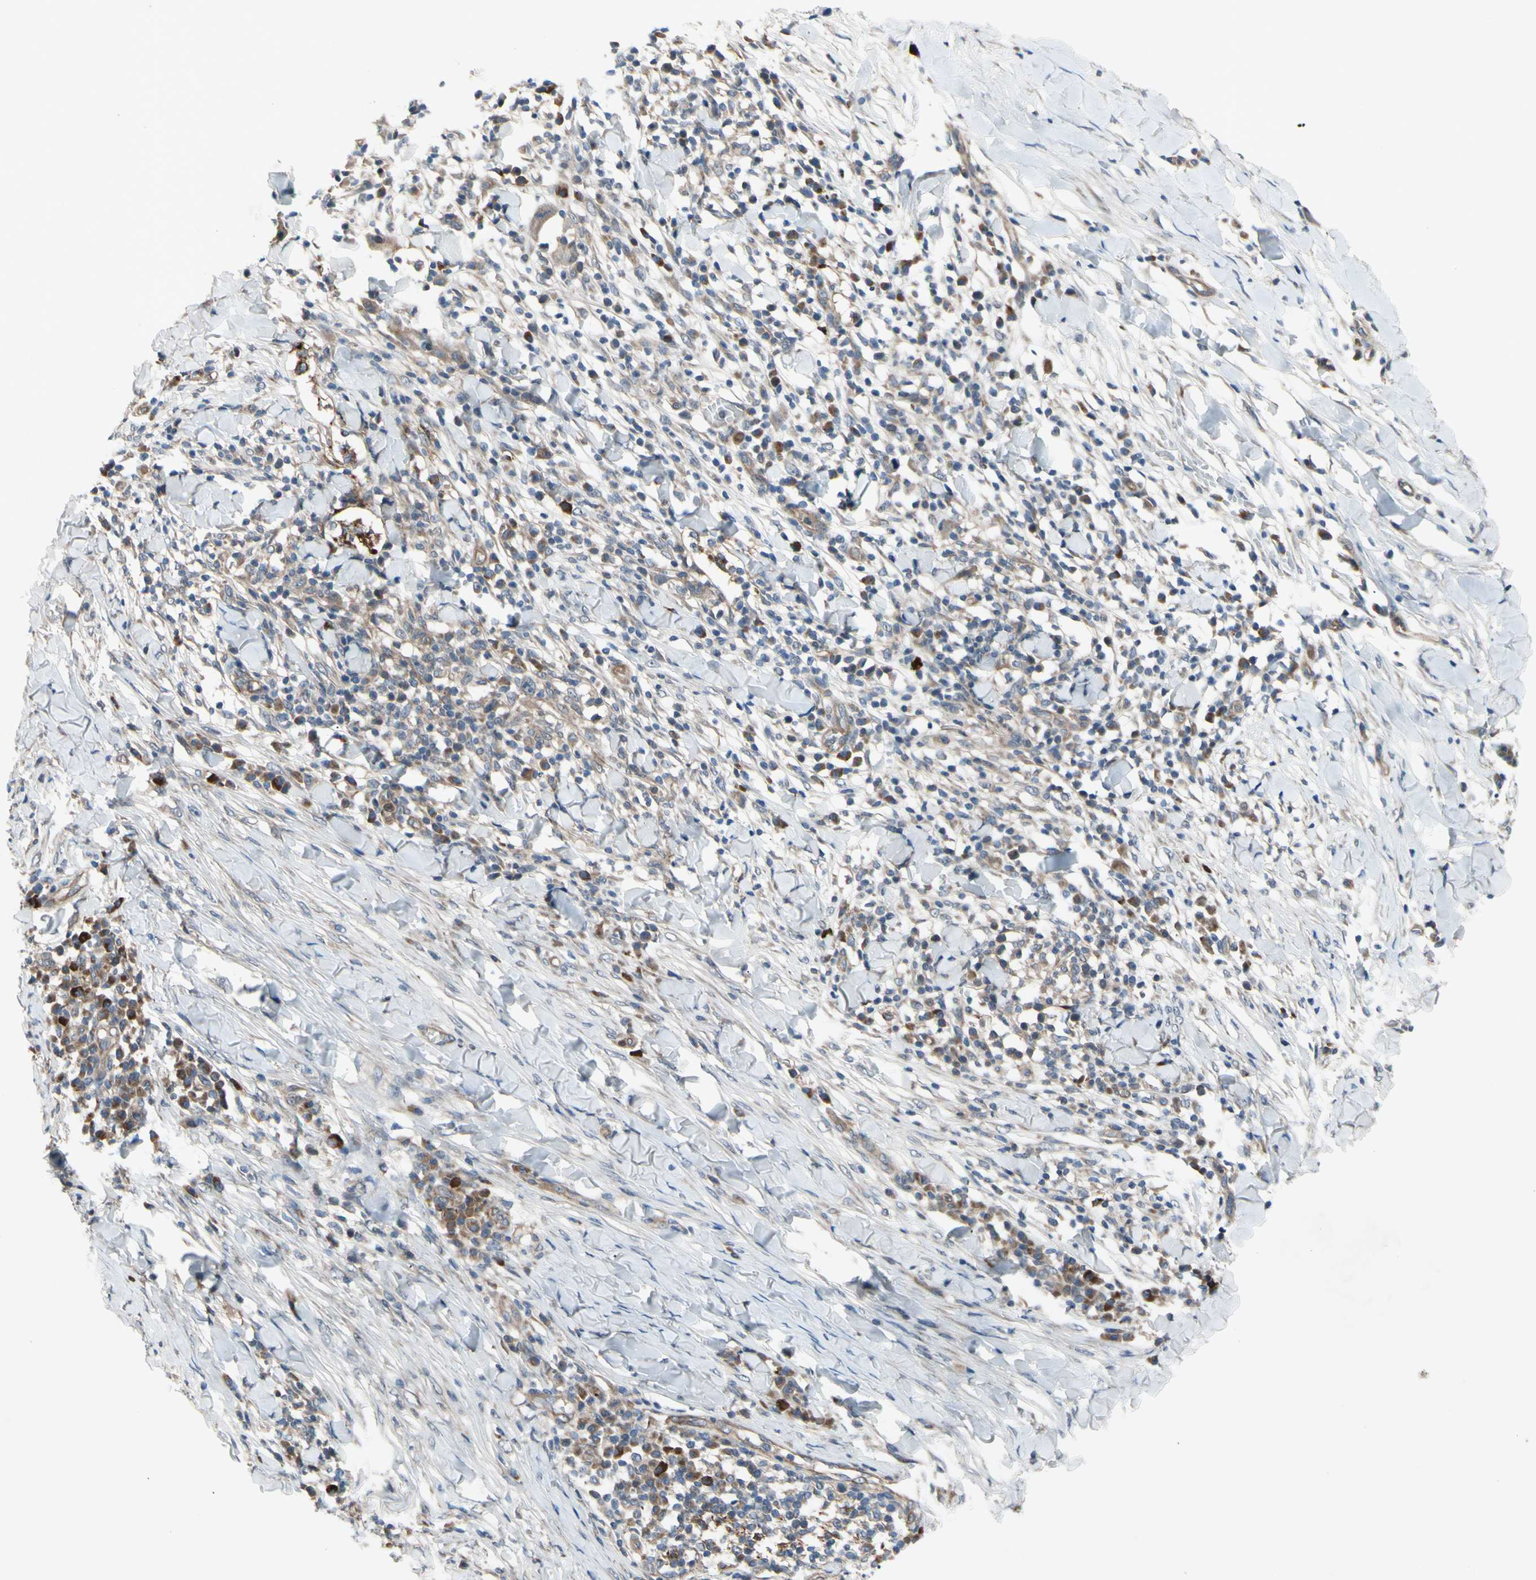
{"staining": {"intensity": "weak", "quantity": ">75%", "location": "cytoplasmic/membranous"}, "tissue": "skin cancer", "cell_type": "Tumor cells", "image_type": "cancer", "snomed": [{"axis": "morphology", "description": "Squamous cell carcinoma, NOS"}, {"axis": "topography", "description": "Skin"}], "caption": "About >75% of tumor cells in human skin cancer demonstrate weak cytoplasmic/membranous protein positivity as visualized by brown immunohistochemical staining.", "gene": "SVIL", "patient": {"sex": "male", "age": 24}}